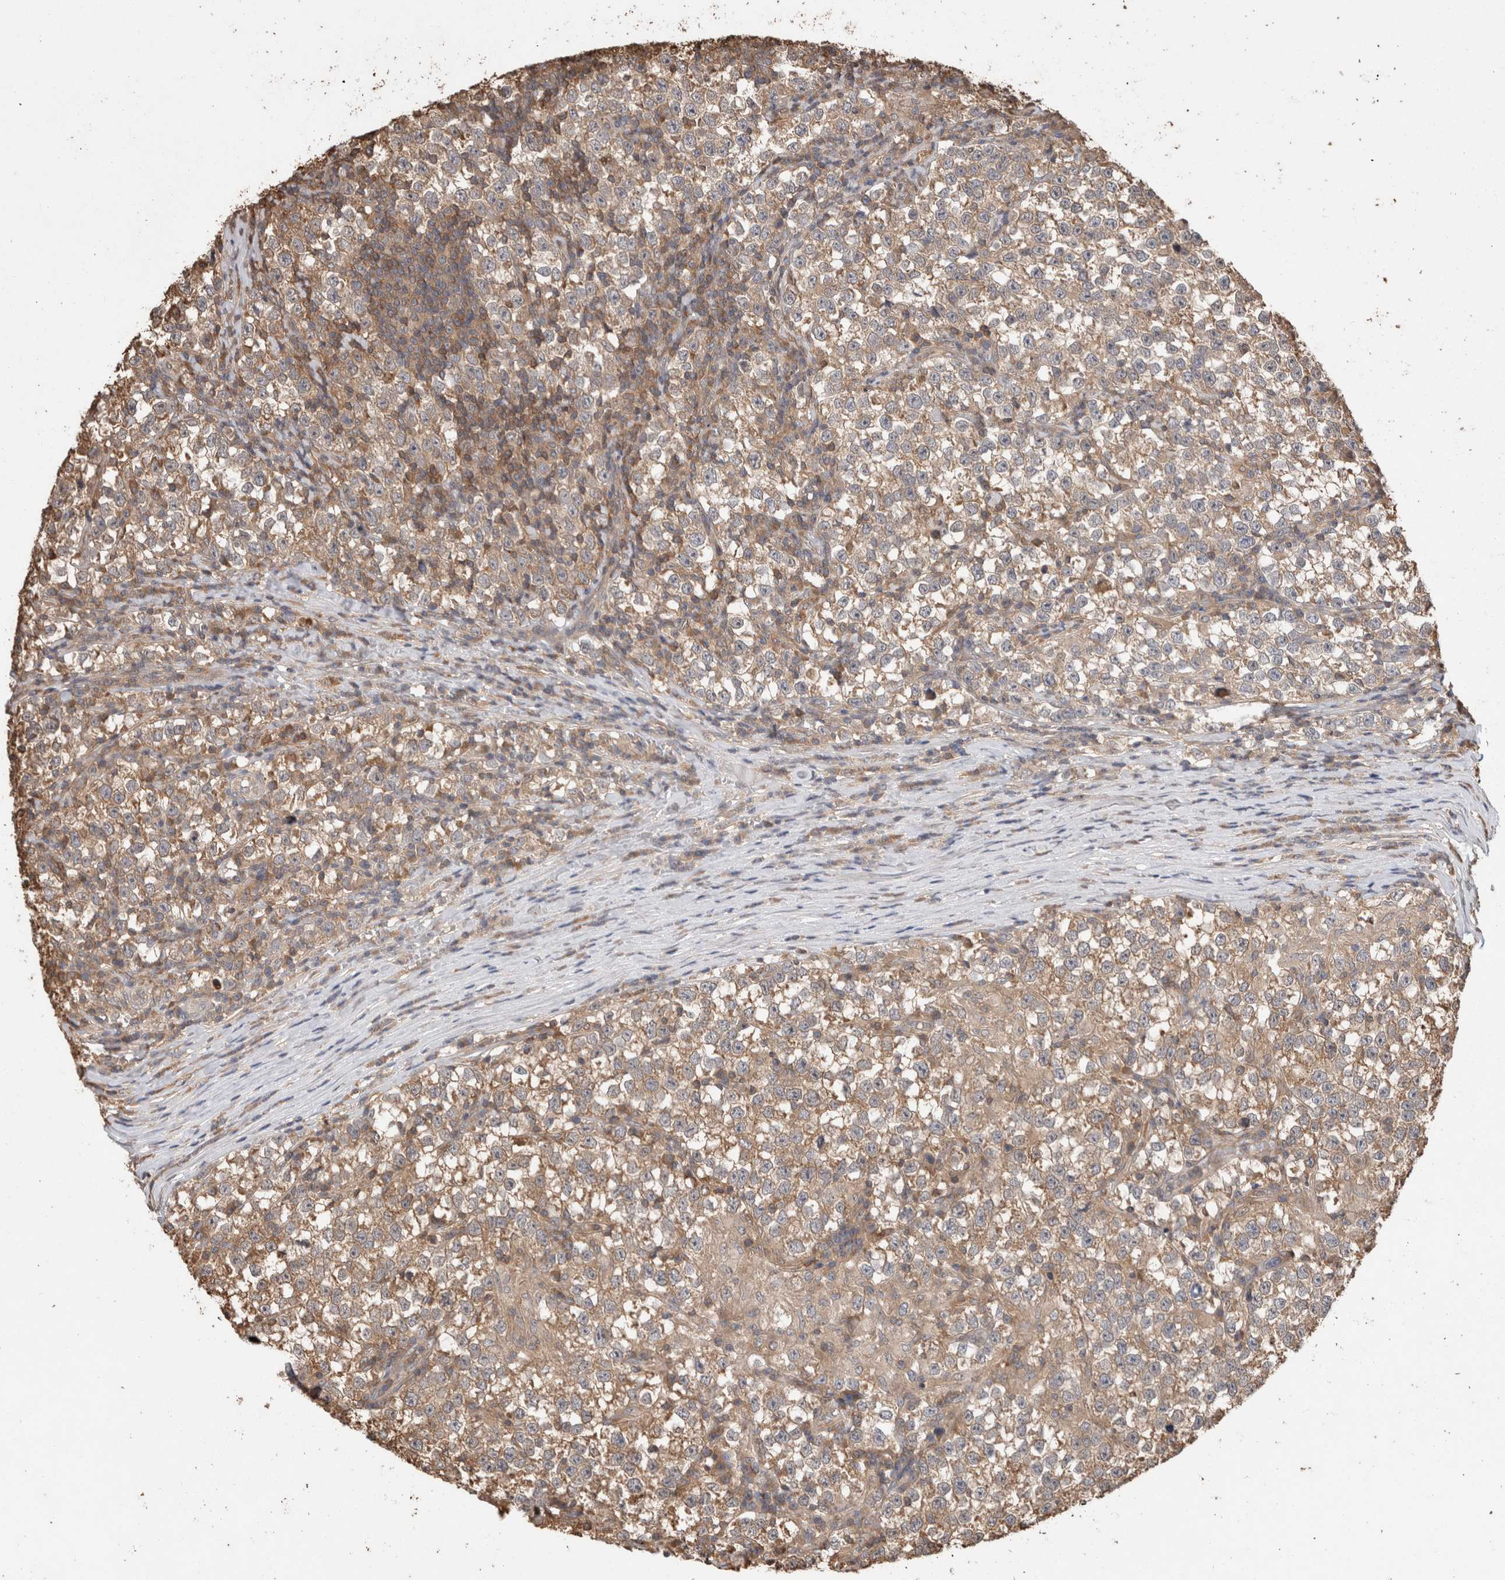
{"staining": {"intensity": "weak", "quantity": ">75%", "location": "cytoplasmic/membranous"}, "tissue": "testis cancer", "cell_type": "Tumor cells", "image_type": "cancer", "snomed": [{"axis": "morphology", "description": "Normal tissue, NOS"}, {"axis": "morphology", "description": "Seminoma, NOS"}, {"axis": "topography", "description": "Testis"}], "caption": "A histopathology image of human seminoma (testis) stained for a protein demonstrates weak cytoplasmic/membranous brown staining in tumor cells.", "gene": "TRIM5", "patient": {"sex": "male", "age": 43}}